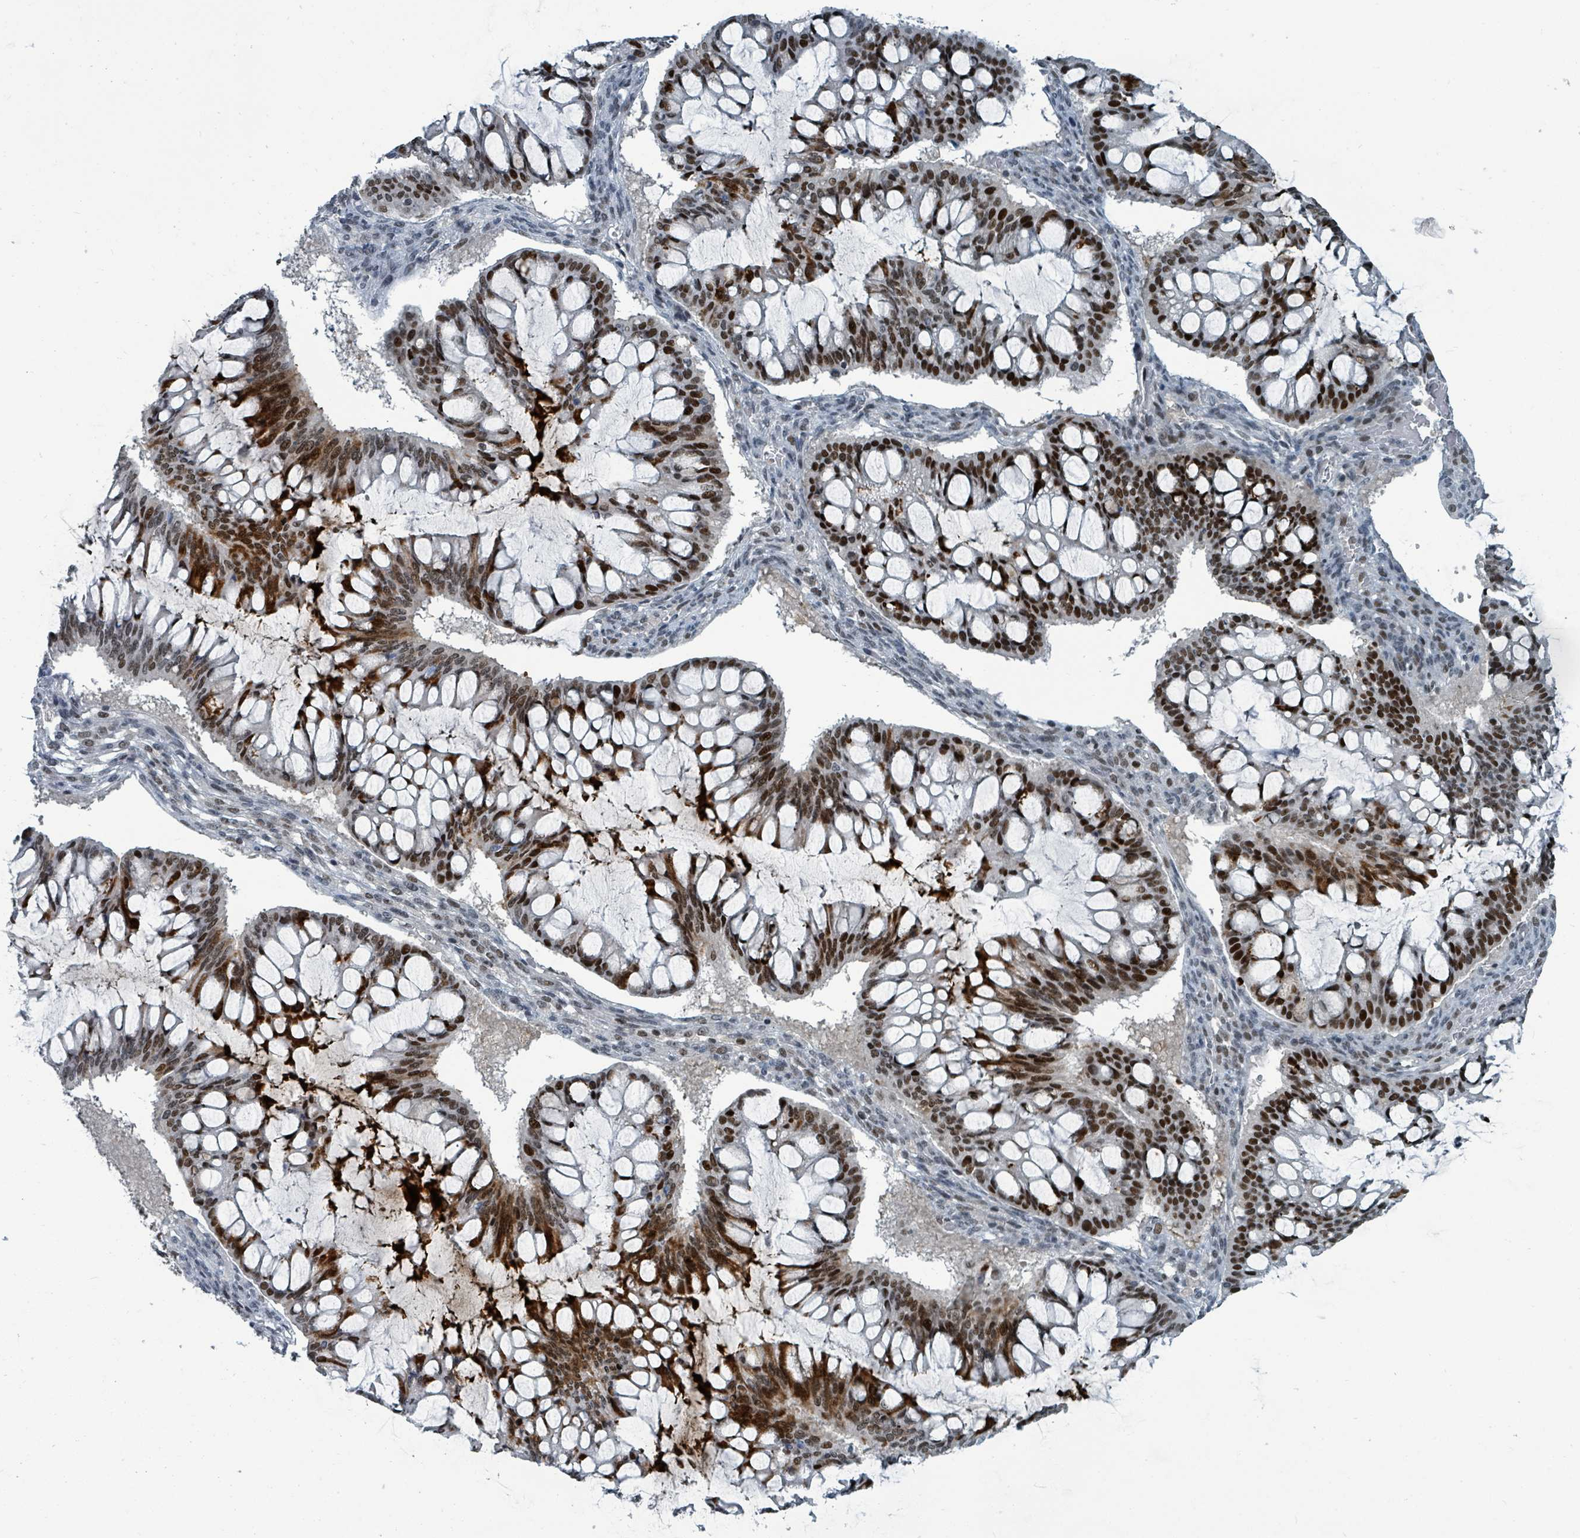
{"staining": {"intensity": "strong", "quantity": ">75%", "location": "nuclear"}, "tissue": "ovarian cancer", "cell_type": "Tumor cells", "image_type": "cancer", "snomed": [{"axis": "morphology", "description": "Cystadenocarcinoma, mucinous, NOS"}, {"axis": "topography", "description": "Ovary"}], "caption": "Immunohistochemistry photomicrograph of human ovarian mucinous cystadenocarcinoma stained for a protein (brown), which shows high levels of strong nuclear positivity in about >75% of tumor cells.", "gene": "UCK1", "patient": {"sex": "female", "age": 73}}